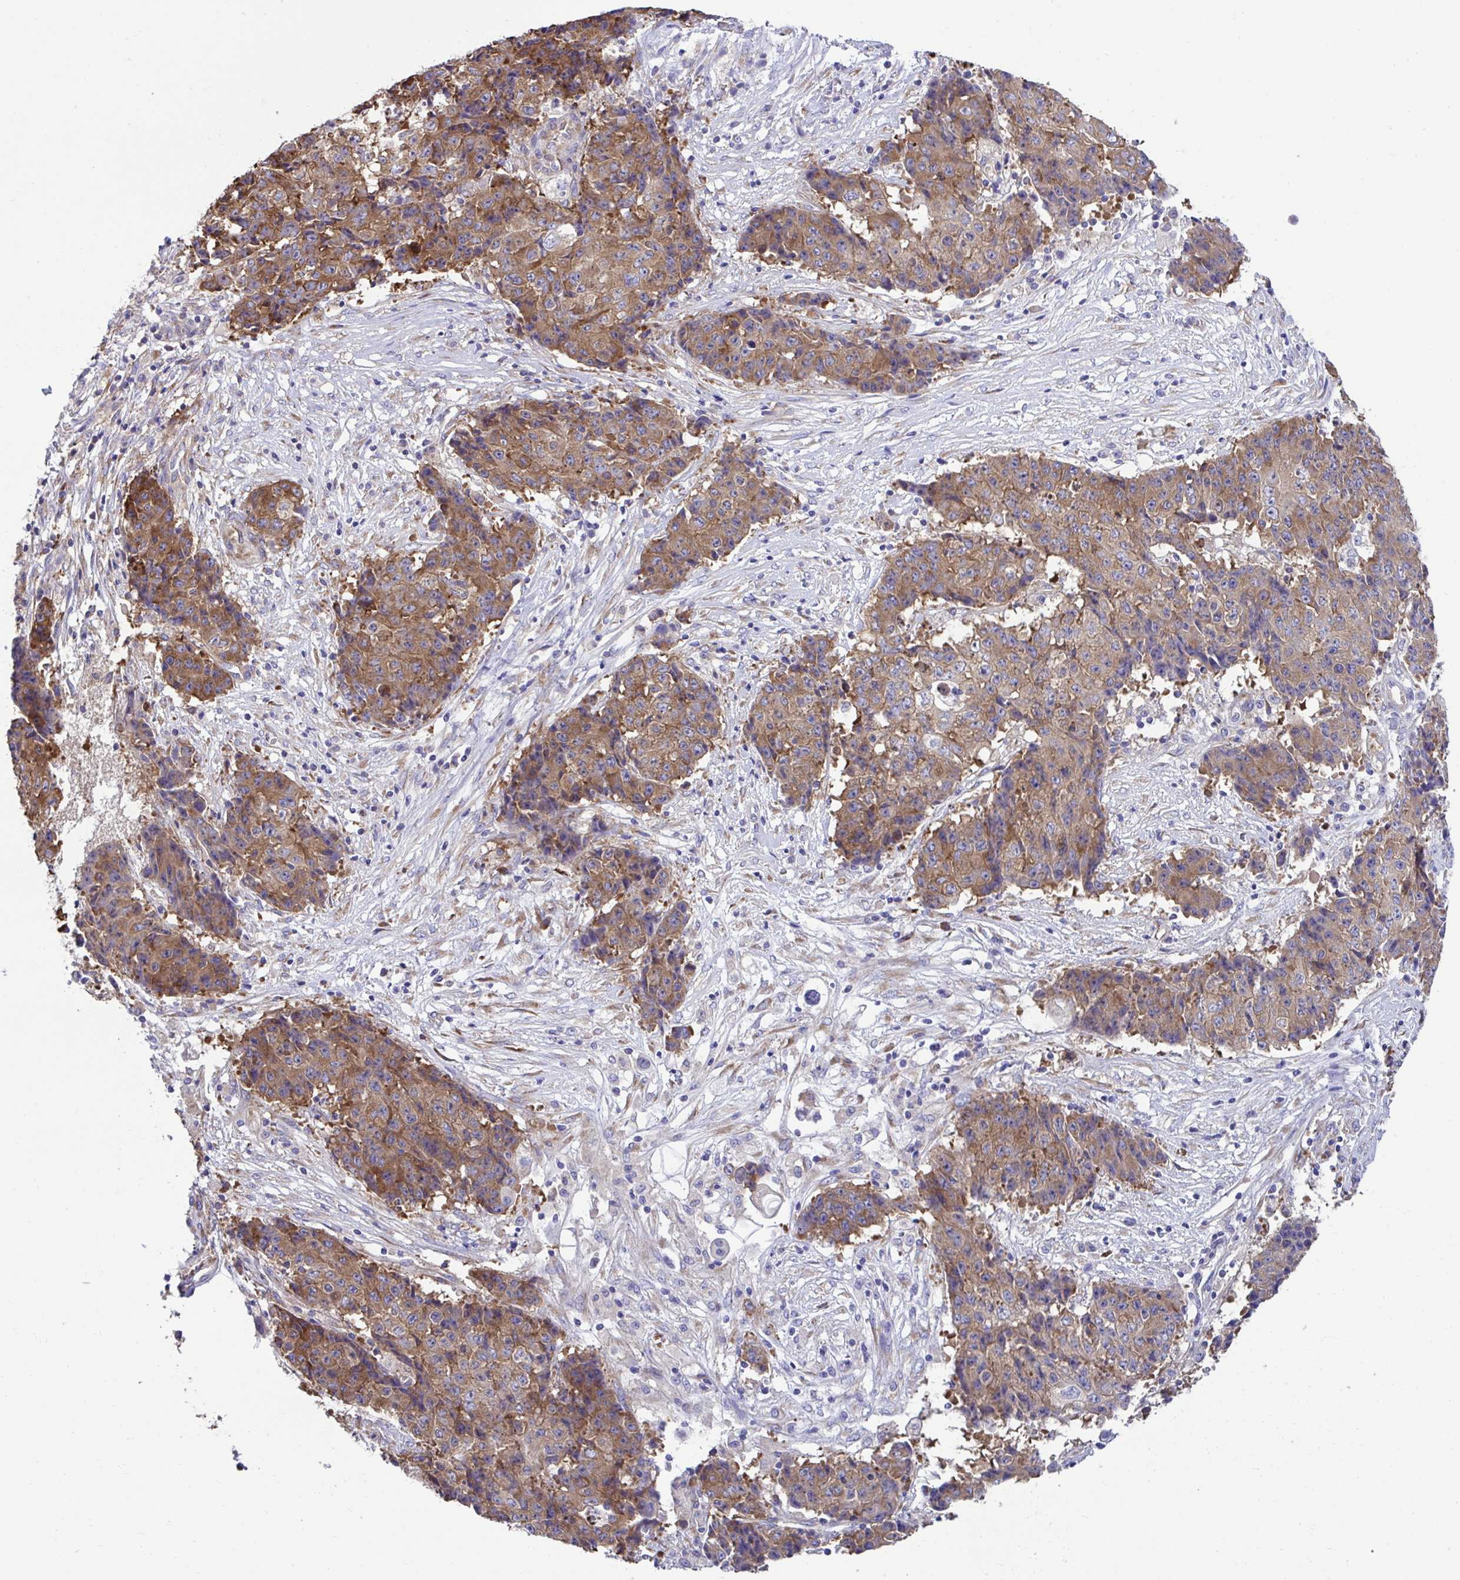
{"staining": {"intensity": "moderate", "quantity": ">75%", "location": "cytoplasmic/membranous"}, "tissue": "ovarian cancer", "cell_type": "Tumor cells", "image_type": "cancer", "snomed": [{"axis": "morphology", "description": "Carcinoma, endometroid"}, {"axis": "topography", "description": "Ovary"}], "caption": "A brown stain highlights moderate cytoplasmic/membranous staining of a protein in human endometroid carcinoma (ovarian) tumor cells.", "gene": "RPL7", "patient": {"sex": "female", "age": 42}}